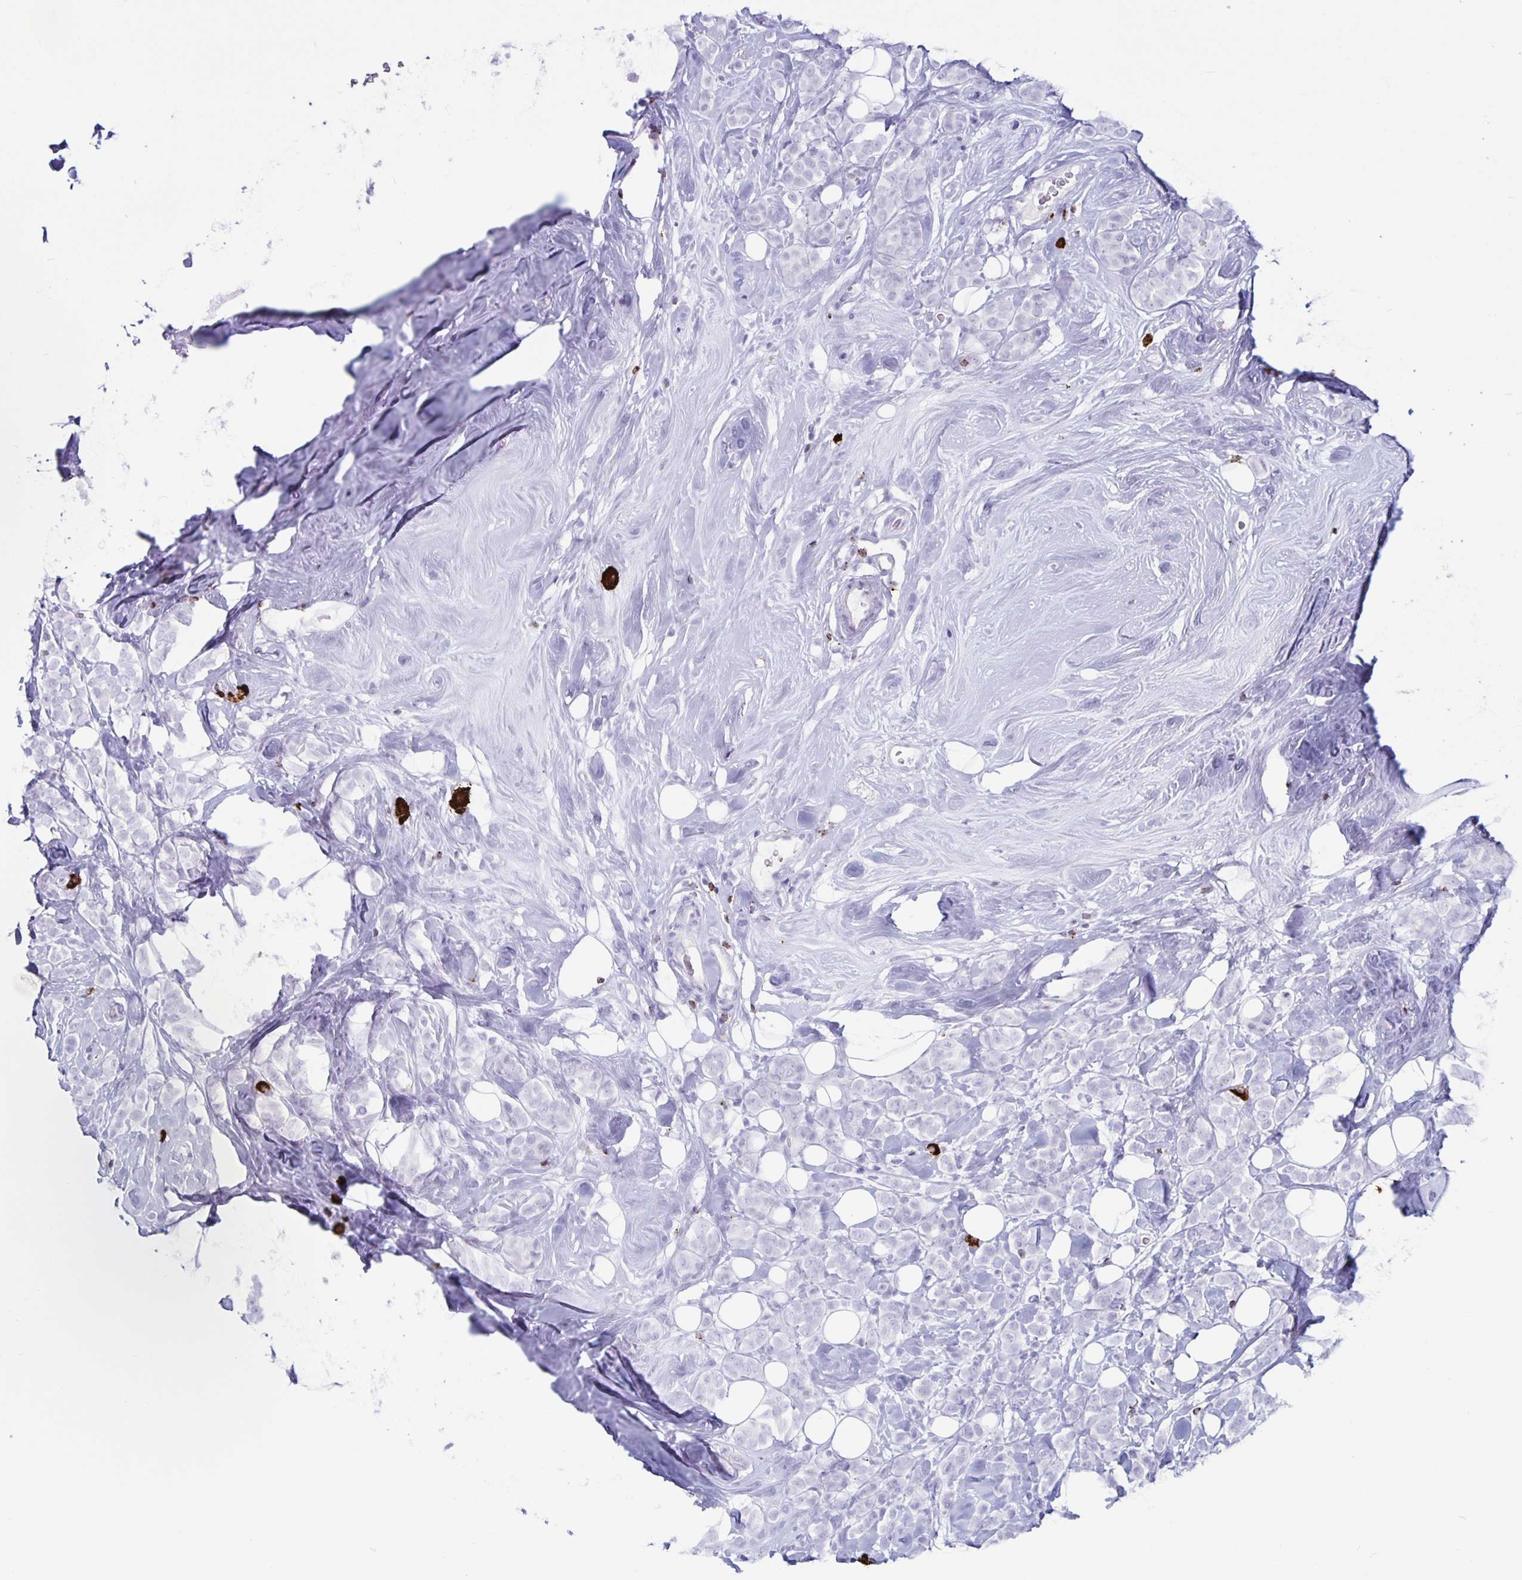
{"staining": {"intensity": "negative", "quantity": "none", "location": "none"}, "tissue": "breast cancer", "cell_type": "Tumor cells", "image_type": "cancer", "snomed": [{"axis": "morphology", "description": "Lobular carcinoma"}, {"axis": "topography", "description": "Breast"}], "caption": "Tumor cells show no significant protein positivity in breast cancer.", "gene": "GZMK", "patient": {"sex": "female", "age": 49}}